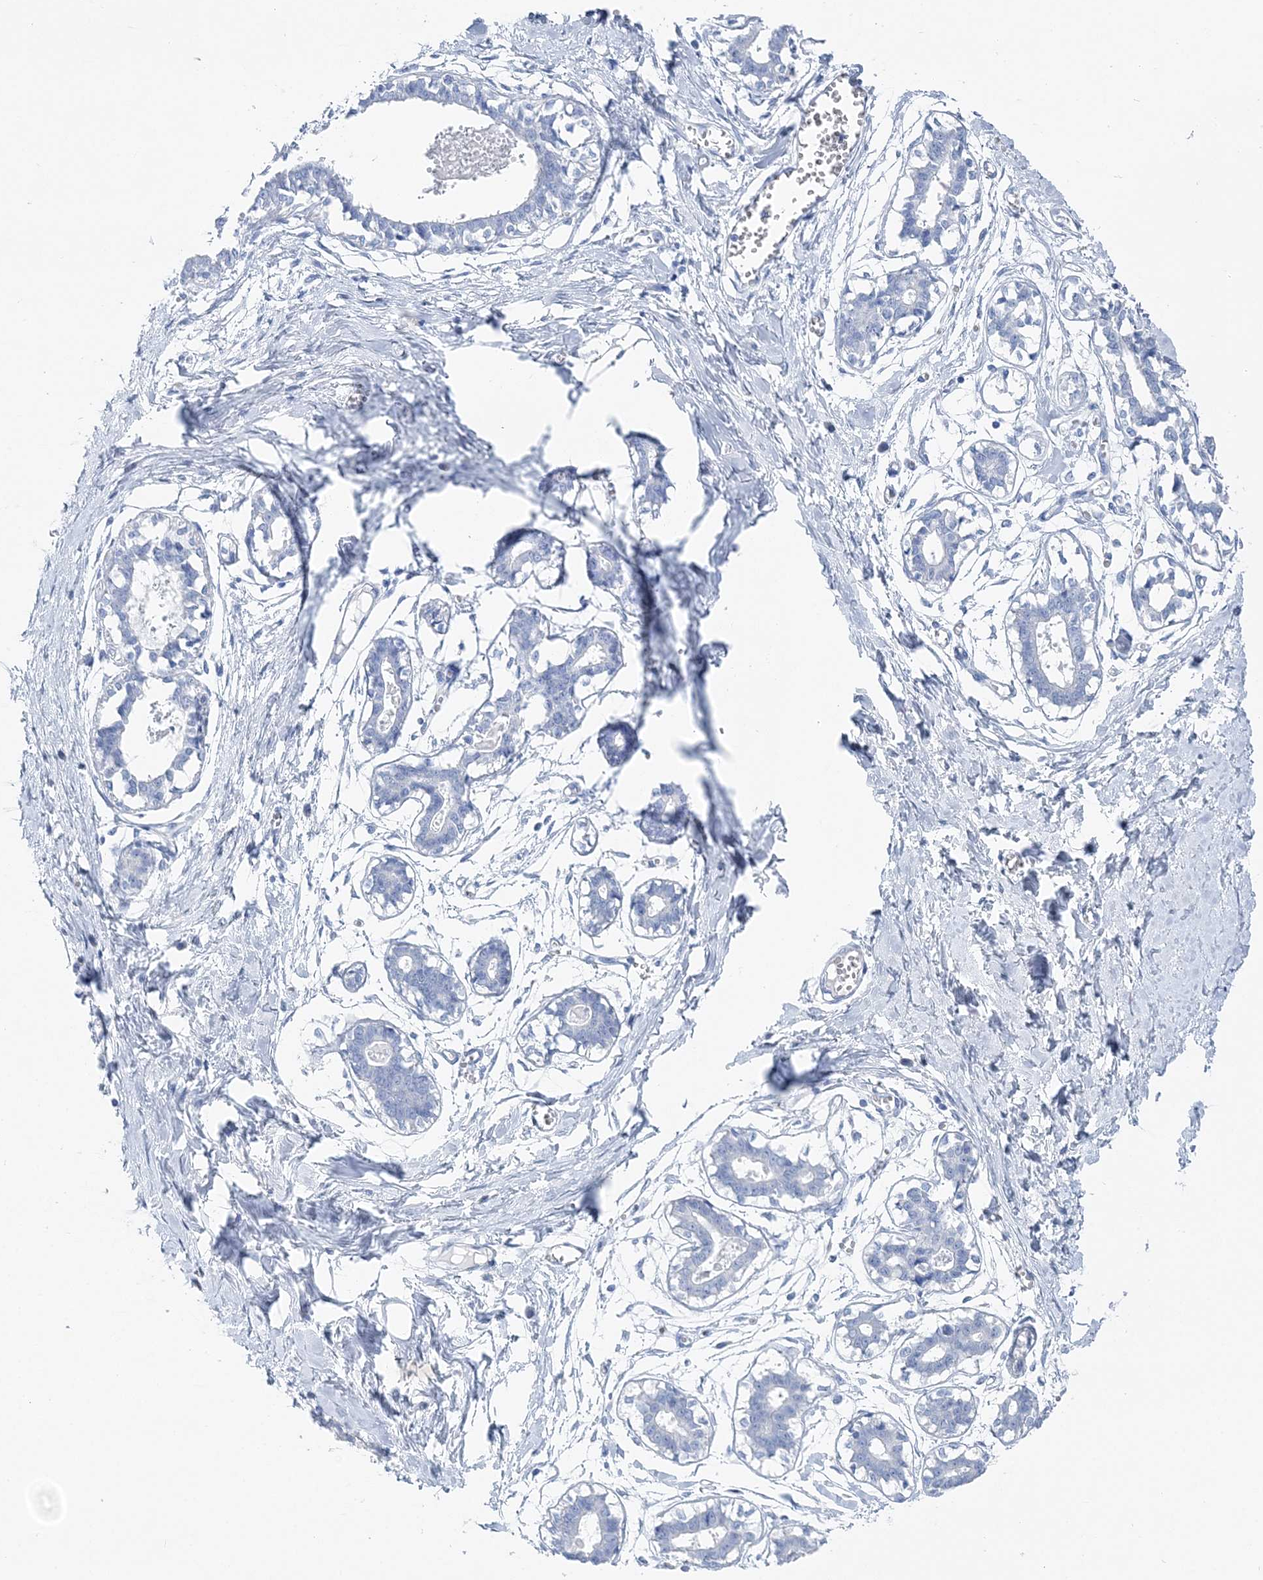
{"staining": {"intensity": "negative", "quantity": "none", "location": "none"}, "tissue": "breast", "cell_type": "Adipocytes", "image_type": "normal", "snomed": [{"axis": "morphology", "description": "Normal tissue, NOS"}, {"axis": "topography", "description": "Breast"}], "caption": "Immunohistochemical staining of unremarkable human breast shows no significant positivity in adipocytes.", "gene": "TSPYL6", "patient": {"sex": "female", "age": 27}}